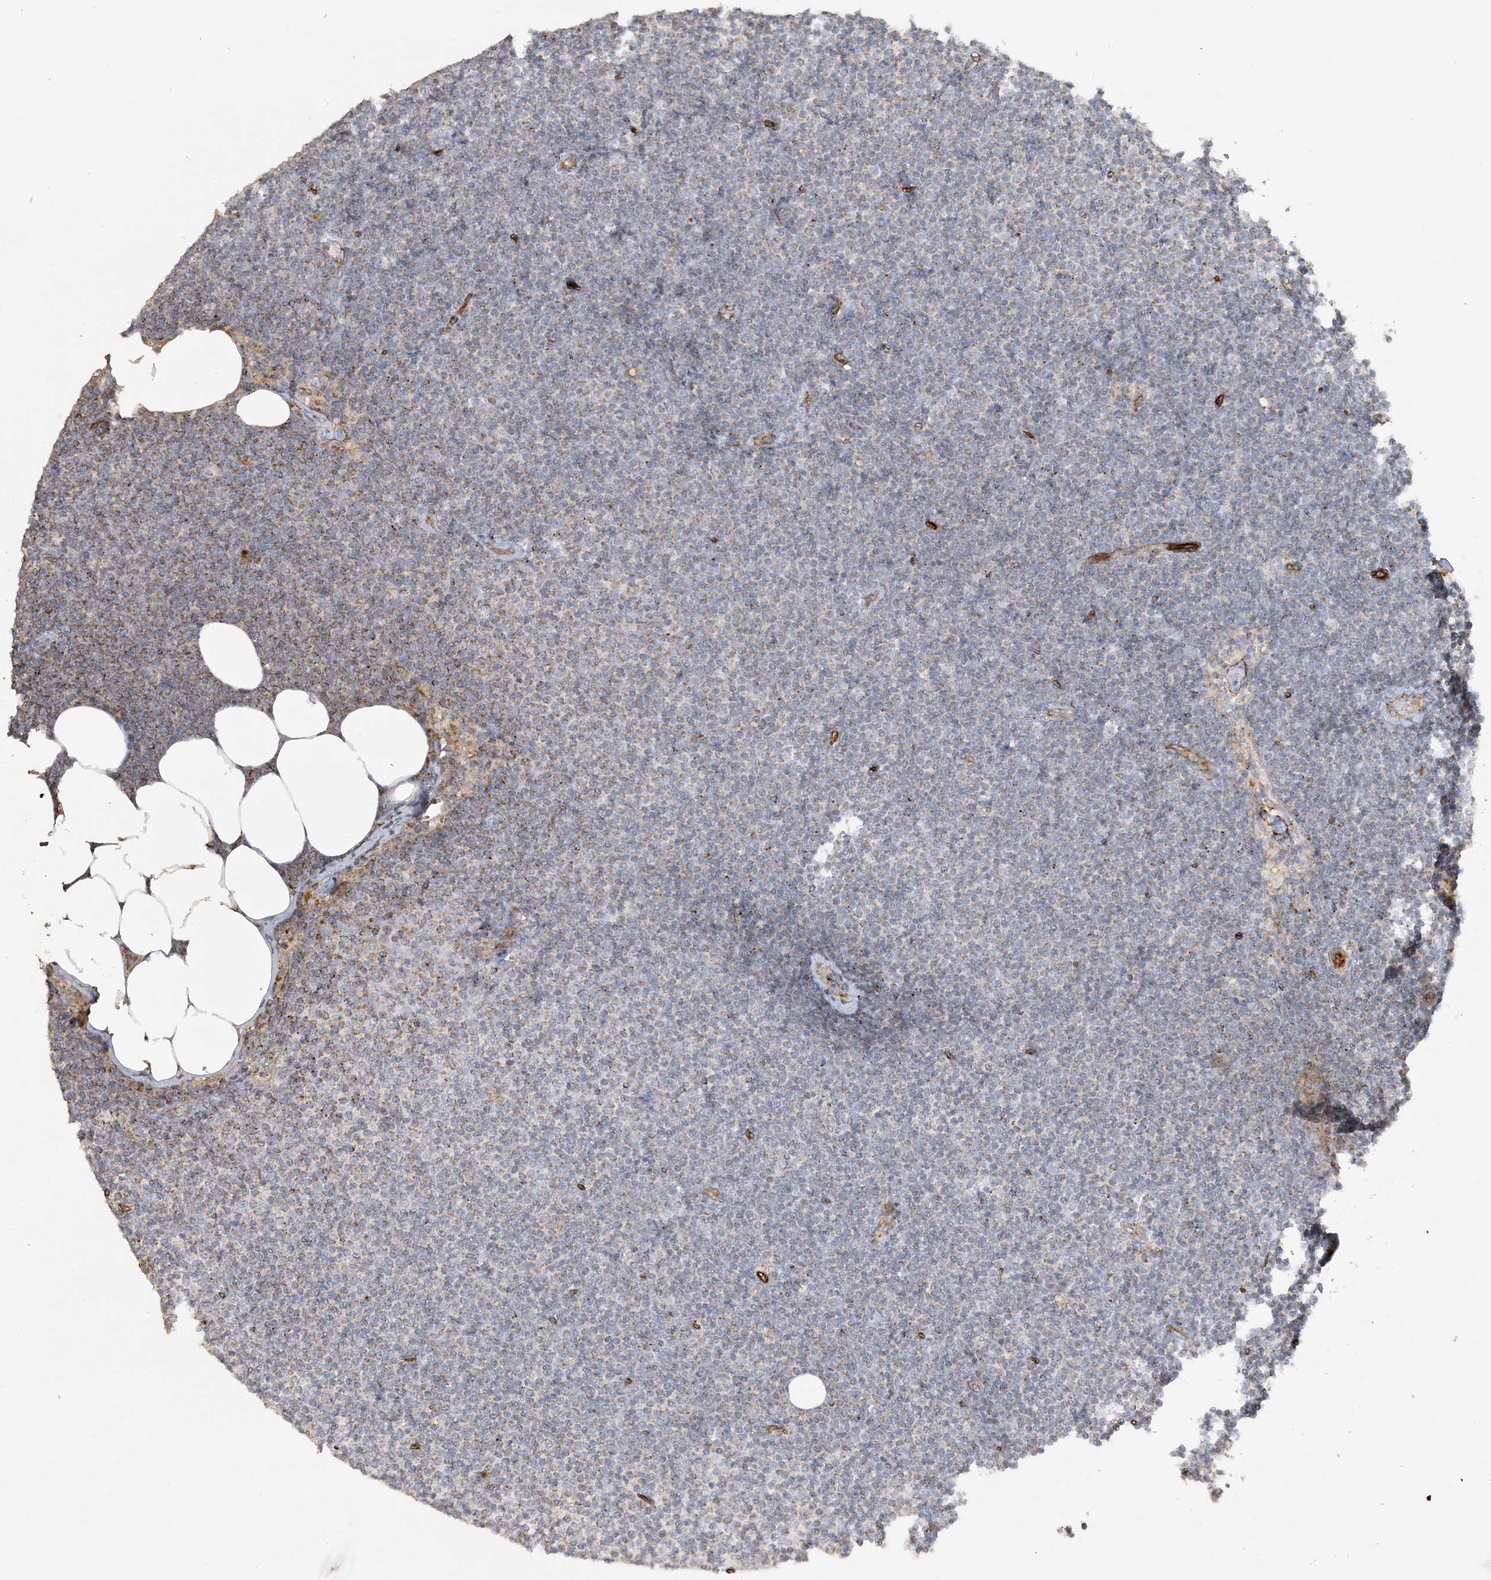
{"staining": {"intensity": "weak", "quantity": "<25%", "location": "cytoplasmic/membranous"}, "tissue": "lymphoma", "cell_type": "Tumor cells", "image_type": "cancer", "snomed": [{"axis": "morphology", "description": "Malignant lymphoma, non-Hodgkin's type, Low grade"}, {"axis": "topography", "description": "Lymph node"}], "caption": "Tumor cells show no significant expression in lymphoma.", "gene": "AGA", "patient": {"sex": "female", "age": 53}}